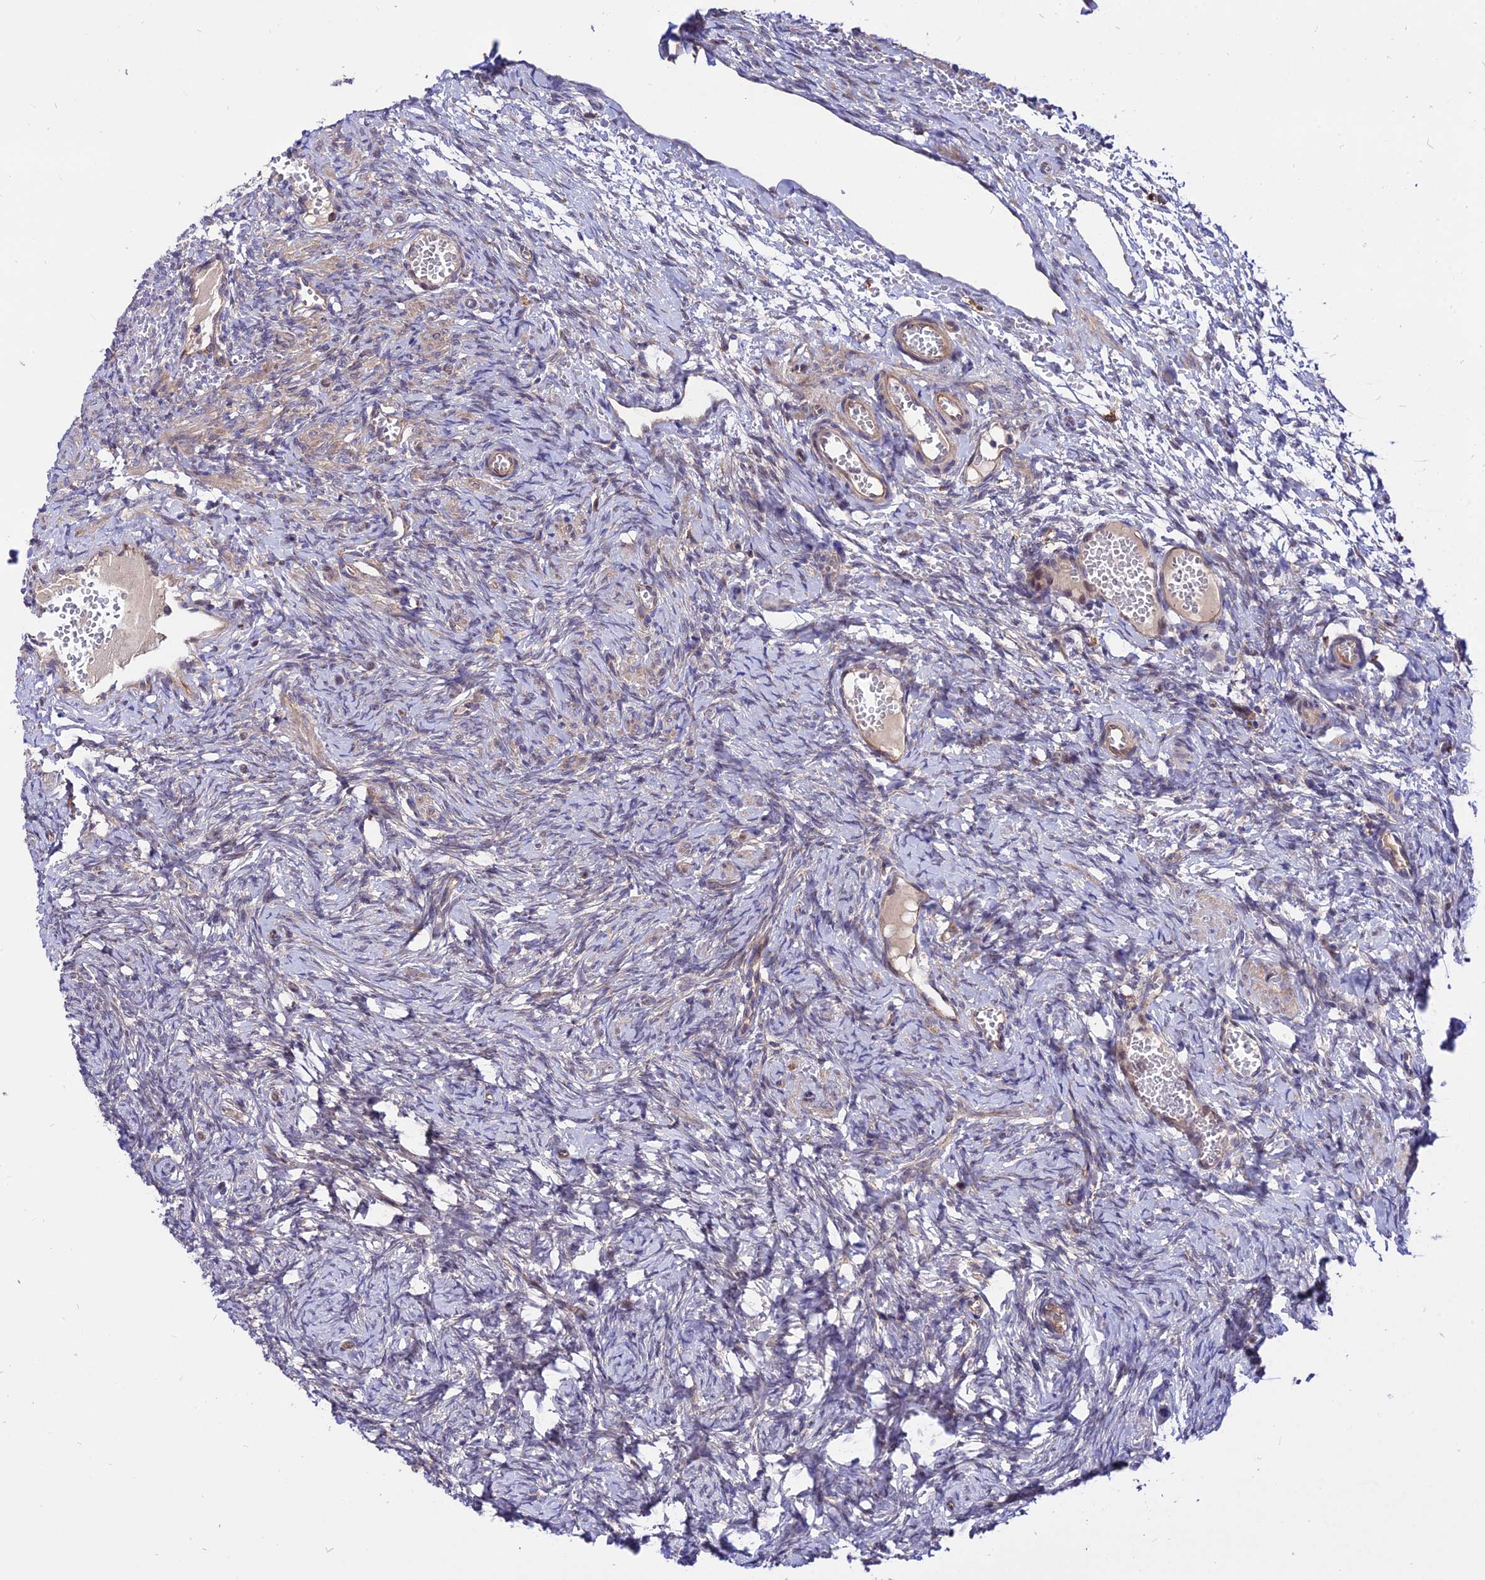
{"staining": {"intensity": "weak", "quantity": "<25%", "location": "cytoplasmic/membranous"}, "tissue": "ovary", "cell_type": "Ovarian stroma cells", "image_type": "normal", "snomed": [{"axis": "morphology", "description": "Adenocarcinoma, NOS"}, {"axis": "topography", "description": "Endometrium"}], "caption": "This histopathology image is of benign ovary stained with IHC to label a protein in brown with the nuclei are counter-stained blue. There is no expression in ovarian stroma cells.", "gene": "CDC37L1", "patient": {"sex": "female", "age": 32}}